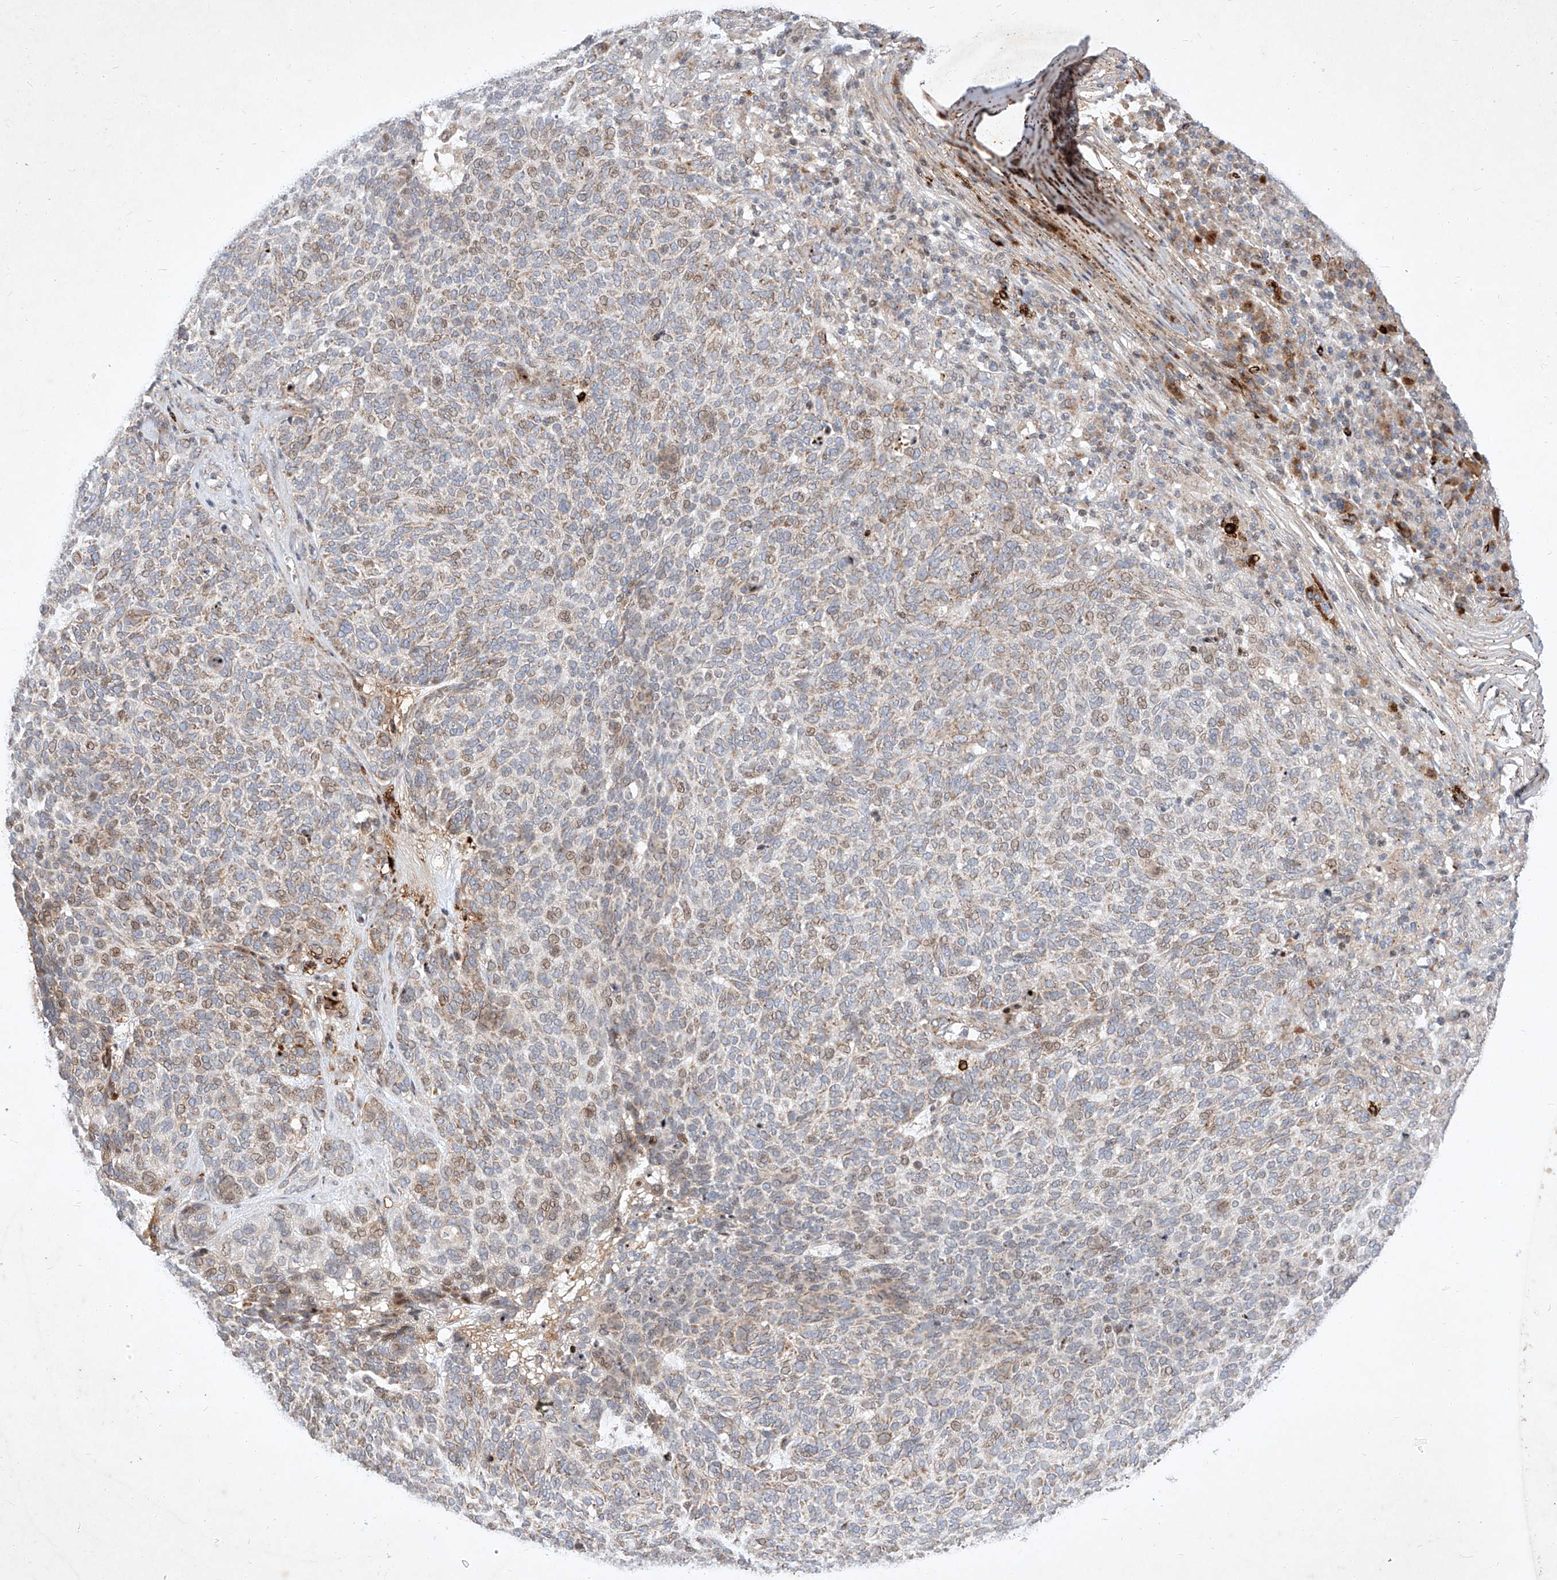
{"staining": {"intensity": "weak", "quantity": "25%-75%", "location": "nuclear"}, "tissue": "skin cancer", "cell_type": "Tumor cells", "image_type": "cancer", "snomed": [{"axis": "morphology", "description": "Squamous cell carcinoma, NOS"}, {"axis": "topography", "description": "Skin"}], "caption": "A micrograph showing weak nuclear expression in approximately 25%-75% of tumor cells in skin cancer, as visualized by brown immunohistochemical staining.", "gene": "OSGEPL1", "patient": {"sex": "female", "age": 90}}